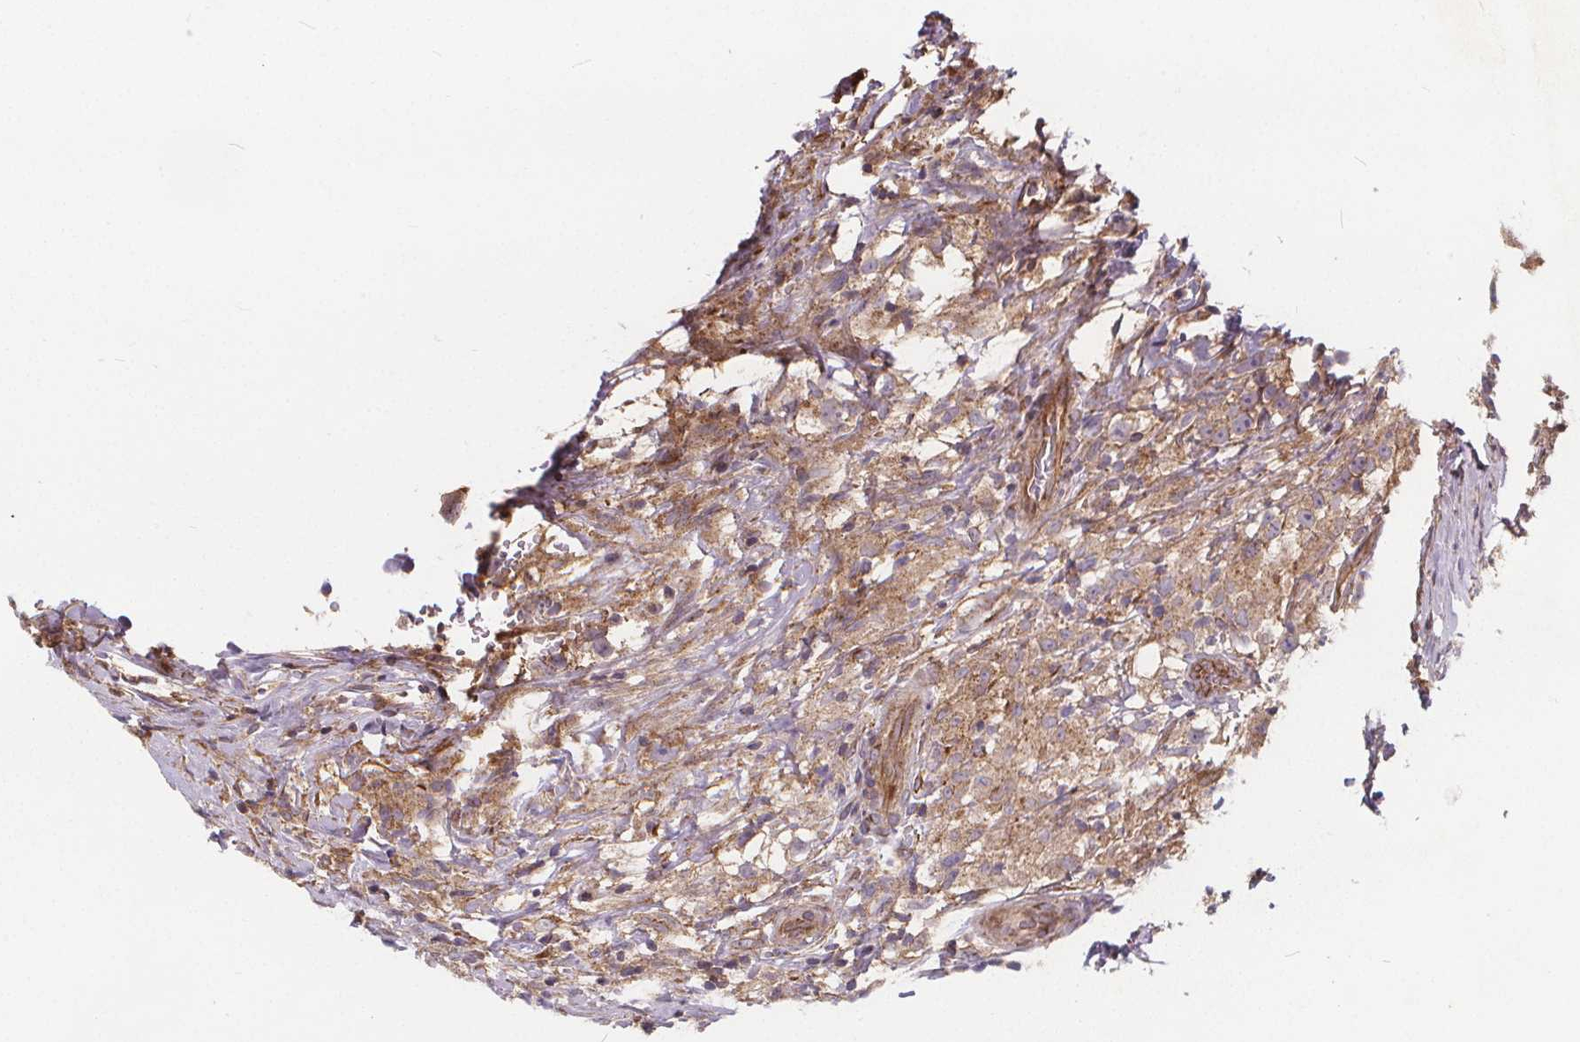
{"staining": {"intensity": "moderate", "quantity": ">75%", "location": "cytoplasmic/membranous"}, "tissue": "testis cancer", "cell_type": "Tumor cells", "image_type": "cancer", "snomed": [{"axis": "morphology", "description": "Seminoma, NOS"}, {"axis": "topography", "description": "Testis"}], "caption": "Immunohistochemical staining of human testis cancer (seminoma) displays moderate cytoplasmic/membranous protein expression in about >75% of tumor cells.", "gene": "CLINT1", "patient": {"sex": "male", "age": 46}}